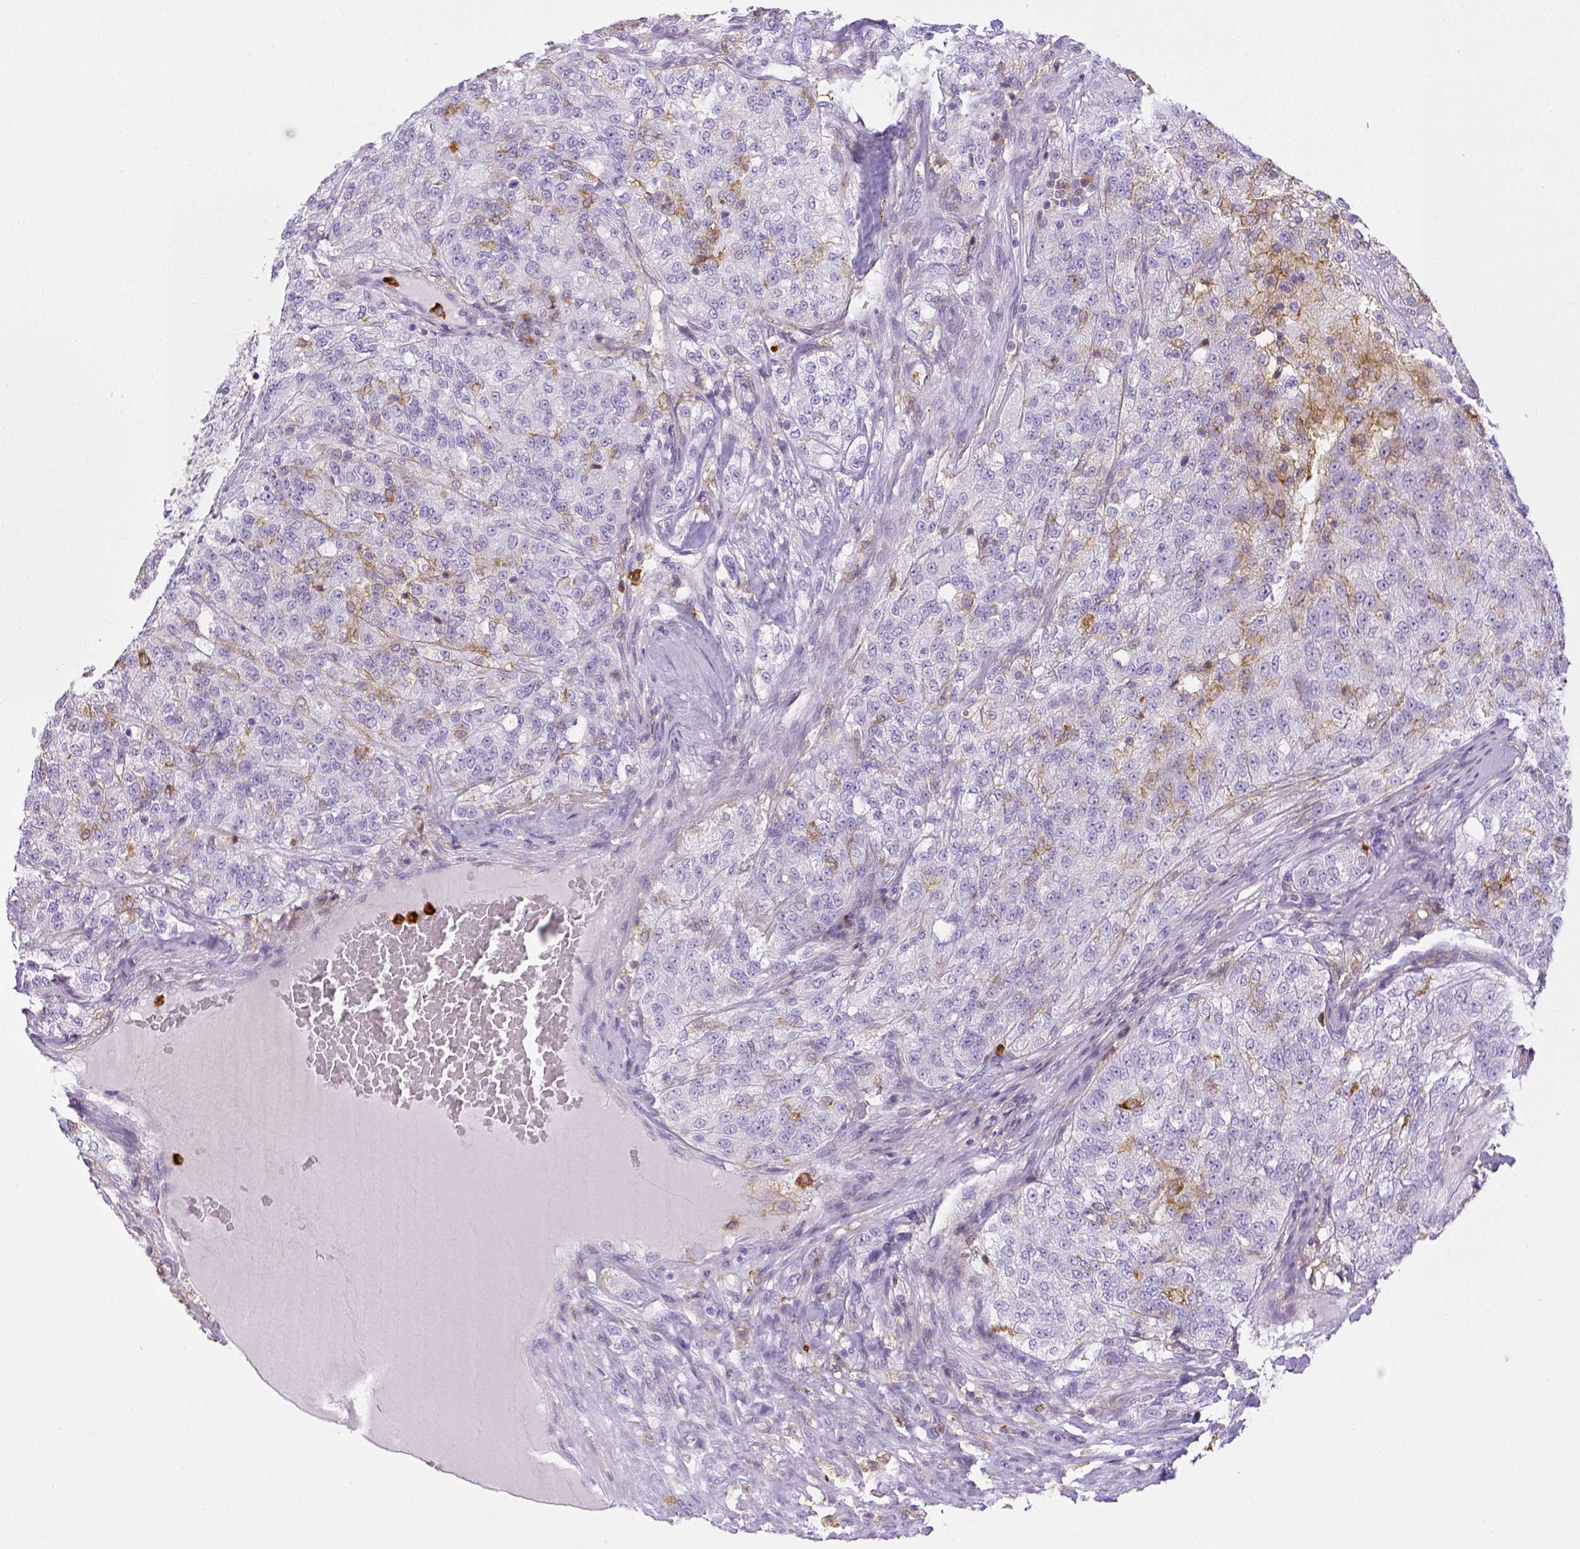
{"staining": {"intensity": "negative", "quantity": "none", "location": "none"}, "tissue": "renal cancer", "cell_type": "Tumor cells", "image_type": "cancer", "snomed": [{"axis": "morphology", "description": "Adenocarcinoma, NOS"}, {"axis": "topography", "description": "Kidney"}], "caption": "High magnification brightfield microscopy of renal cancer (adenocarcinoma) stained with DAB (brown) and counterstained with hematoxylin (blue): tumor cells show no significant expression.", "gene": "ITGAM", "patient": {"sex": "female", "age": 63}}